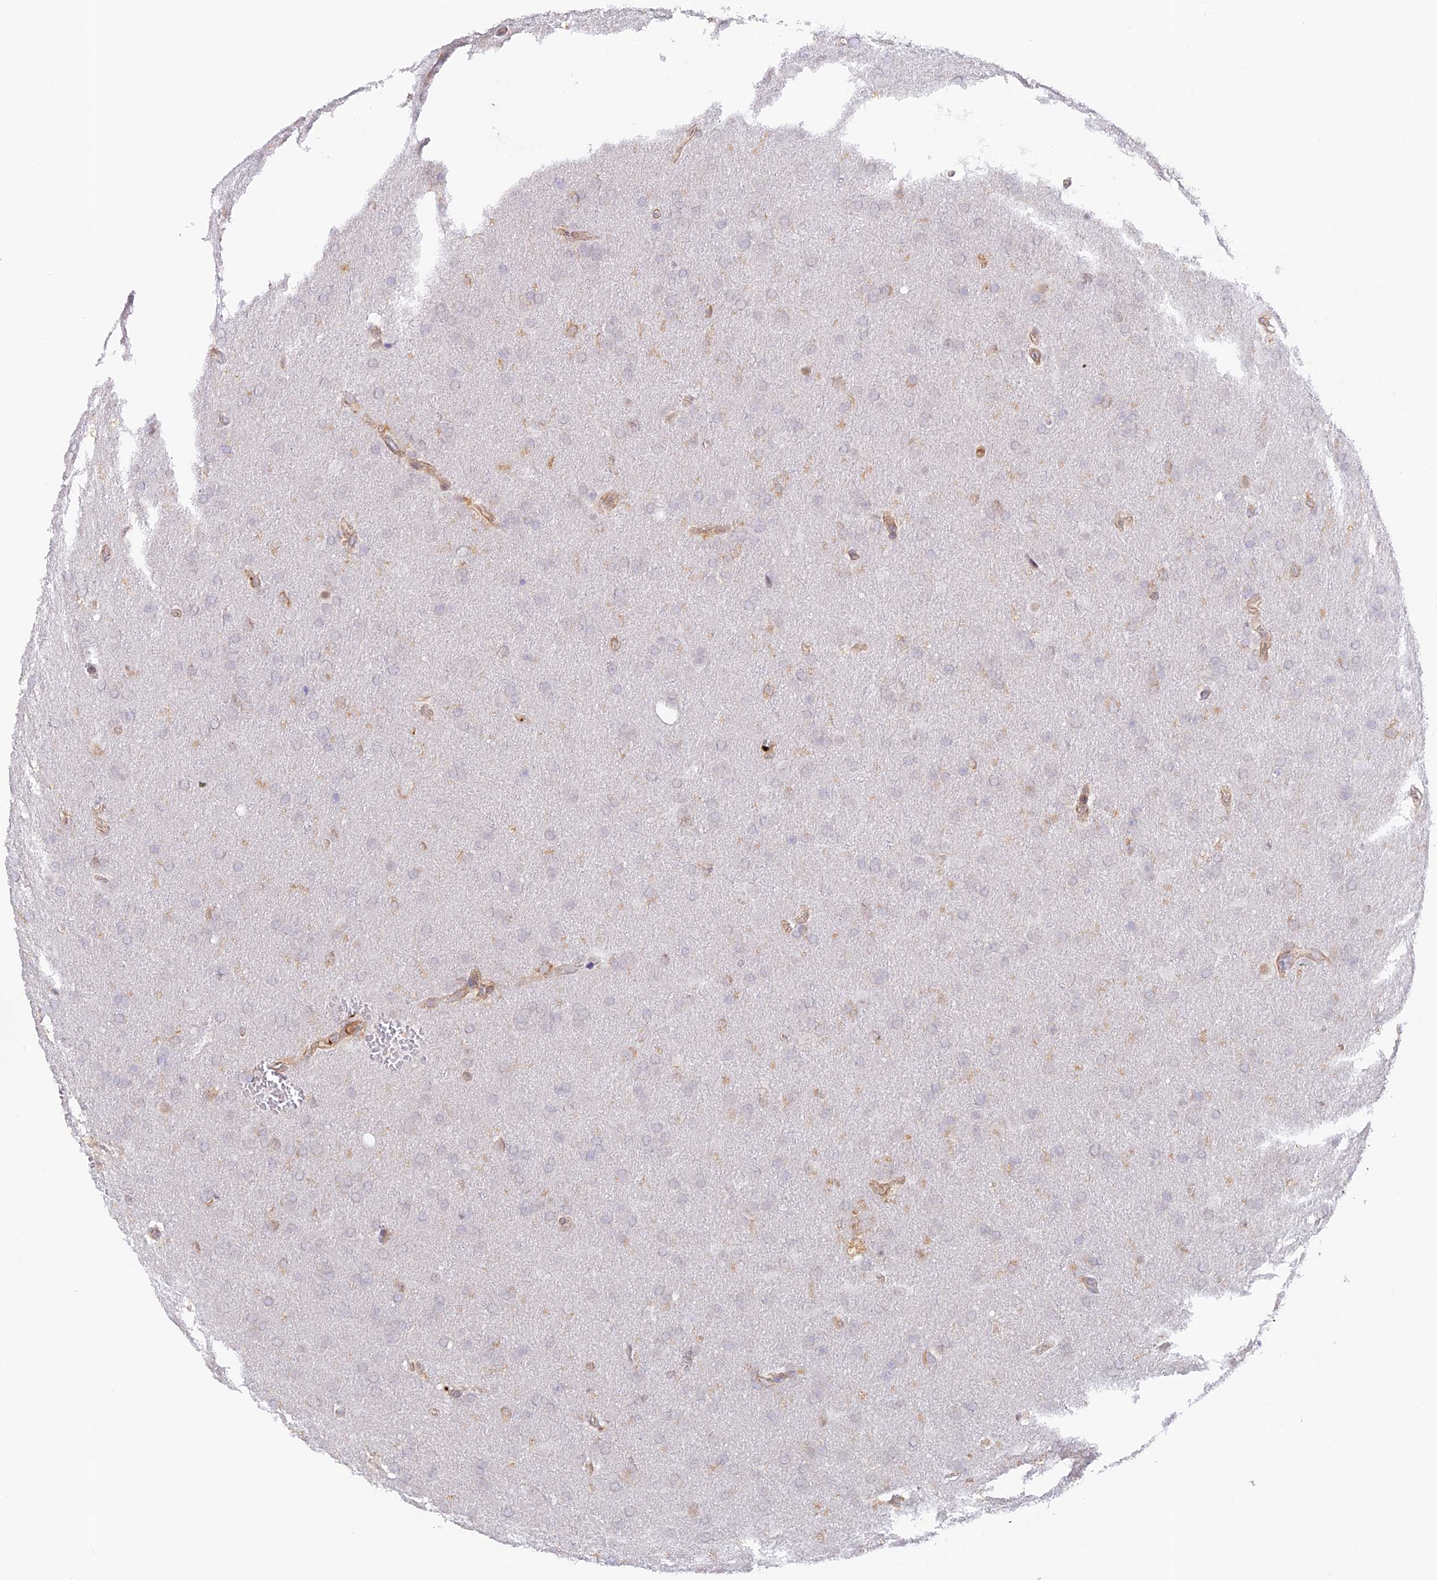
{"staining": {"intensity": "weak", "quantity": "<25%", "location": "cytoplasmic/membranous"}, "tissue": "glioma", "cell_type": "Tumor cells", "image_type": "cancer", "snomed": [{"axis": "morphology", "description": "Glioma, malignant, Low grade"}, {"axis": "topography", "description": "Brain"}], "caption": "Immunohistochemistry of human glioma demonstrates no expression in tumor cells.", "gene": "DENND1C", "patient": {"sex": "female", "age": 32}}